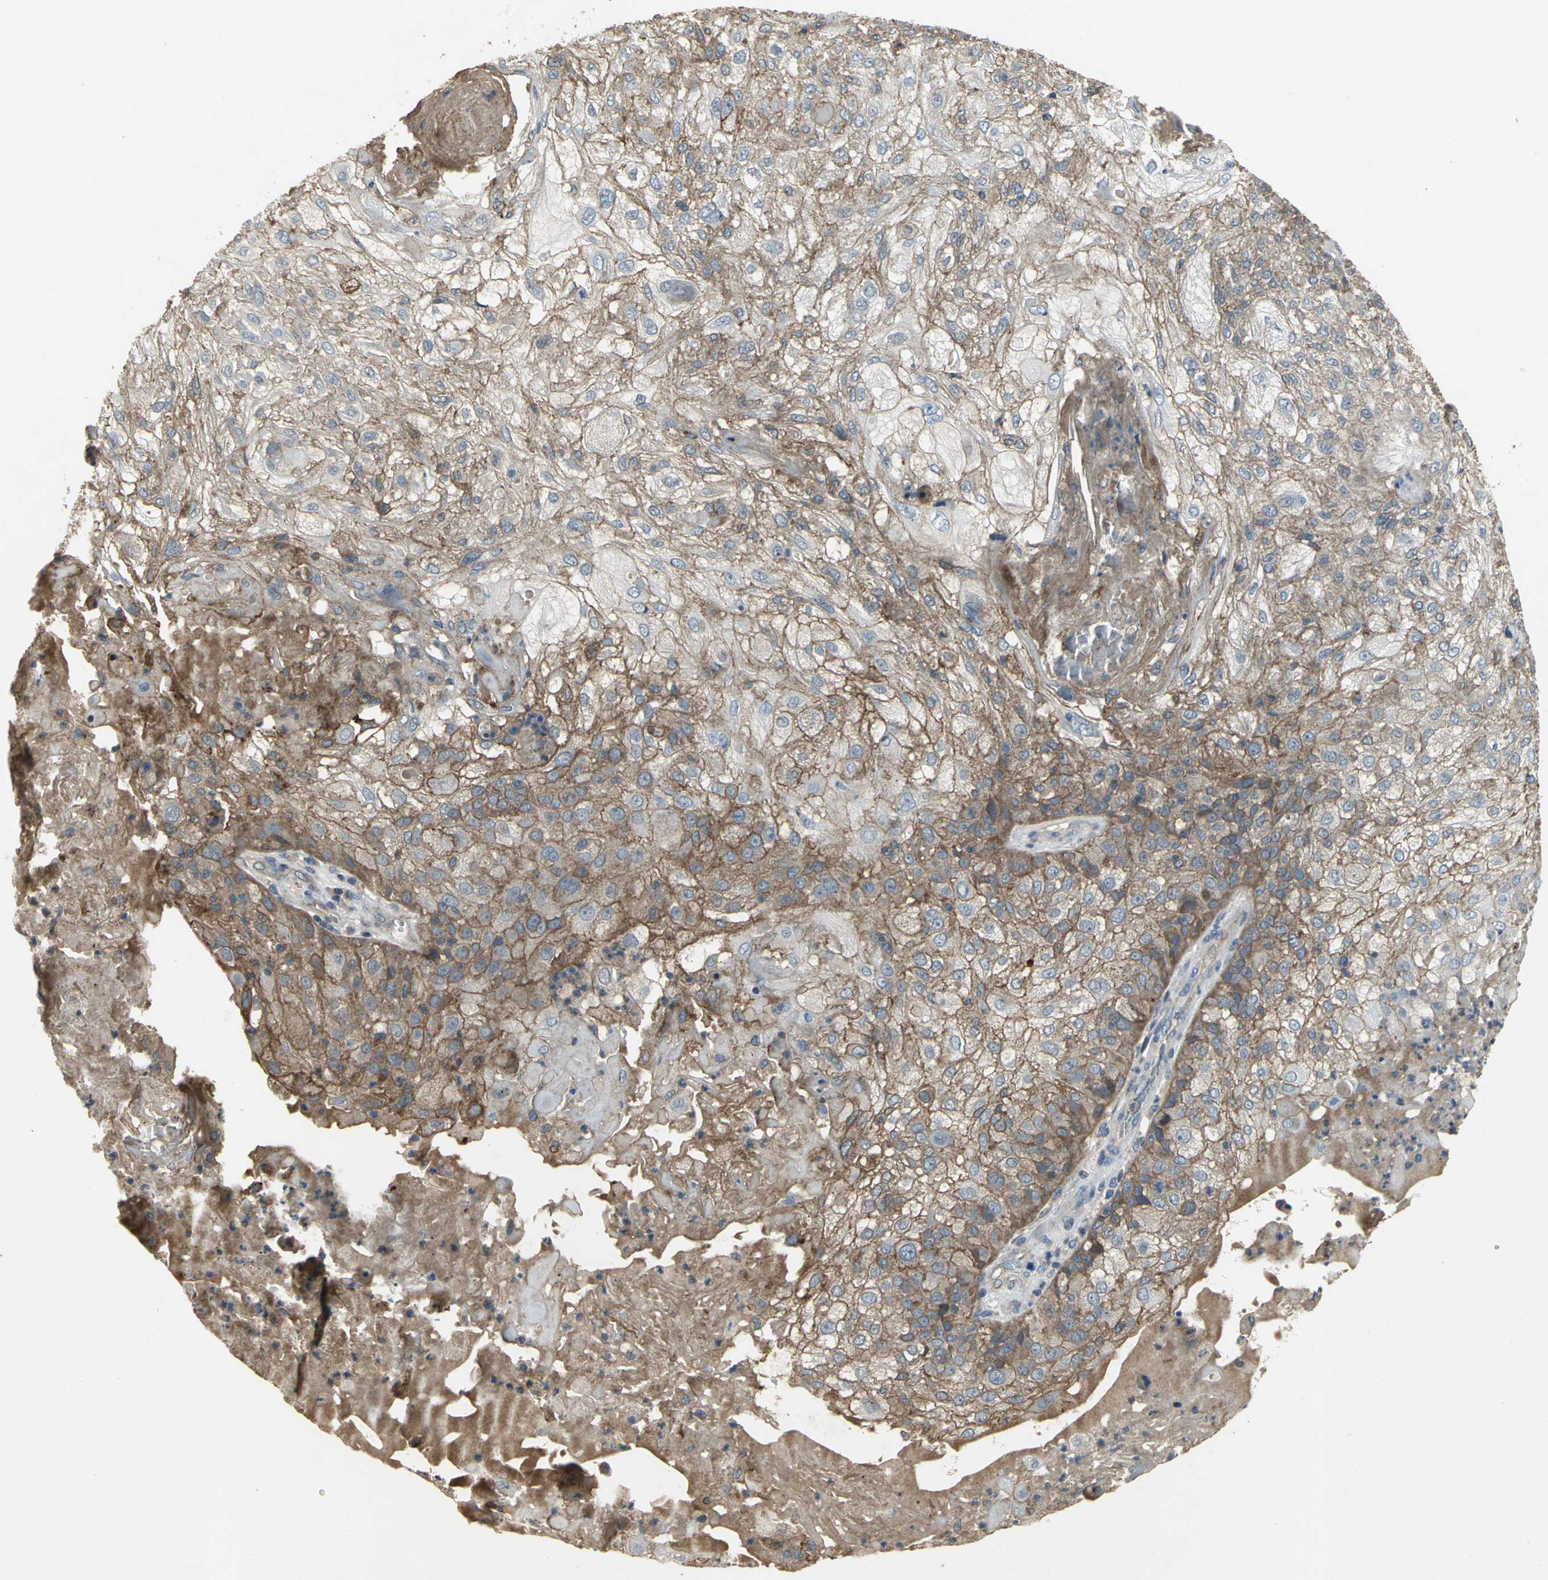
{"staining": {"intensity": "moderate", "quantity": ">75%", "location": "cytoplasmic/membranous"}, "tissue": "skin cancer", "cell_type": "Tumor cells", "image_type": "cancer", "snomed": [{"axis": "morphology", "description": "Normal tissue, NOS"}, {"axis": "morphology", "description": "Squamous cell carcinoma, NOS"}, {"axis": "topography", "description": "Skin"}], "caption": "Squamous cell carcinoma (skin) tissue shows moderate cytoplasmic/membranous staining in about >75% of tumor cells, visualized by immunohistochemistry.", "gene": "MET", "patient": {"sex": "female", "age": 83}}